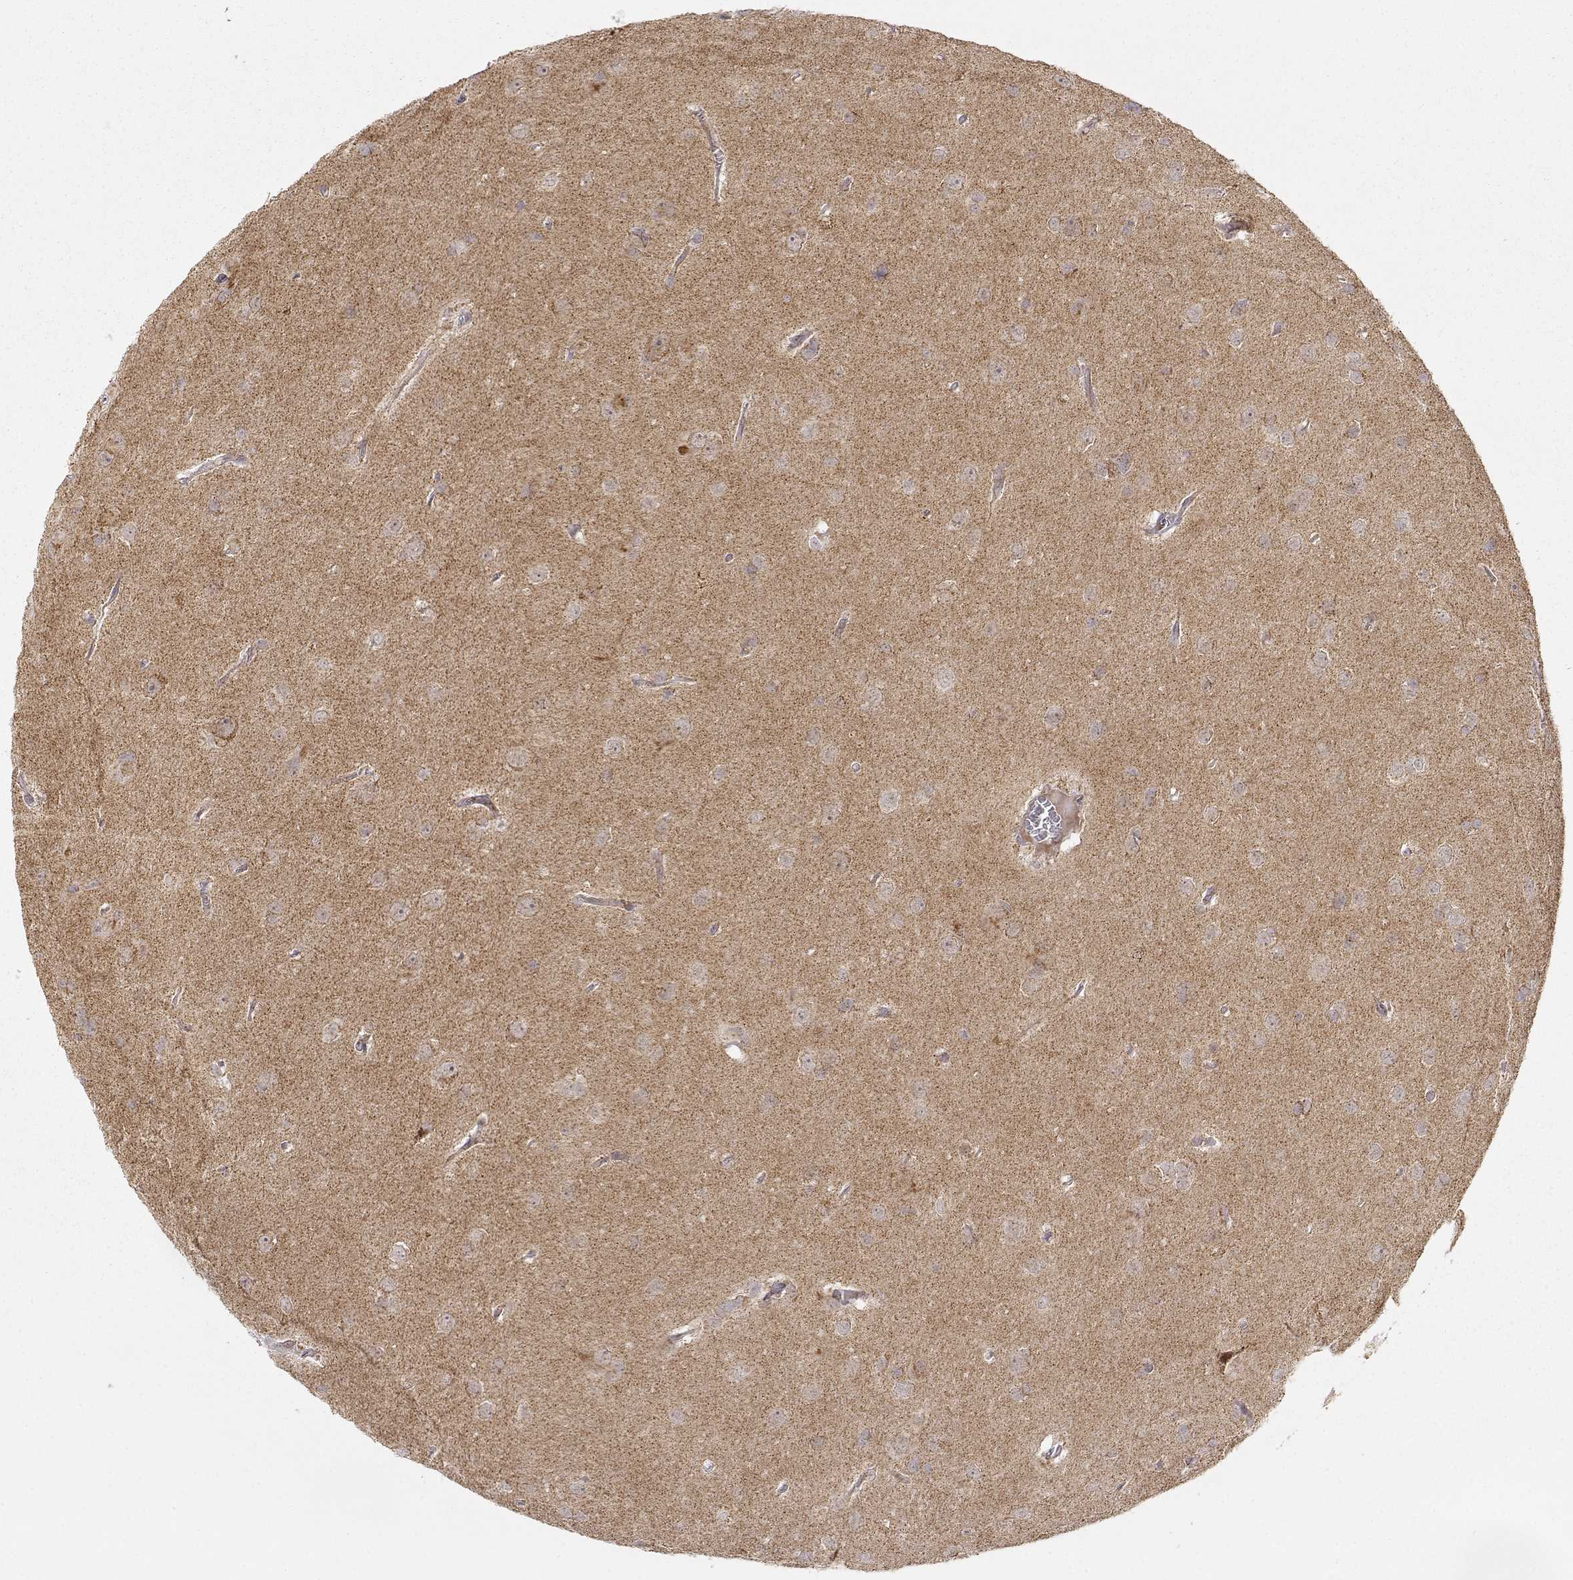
{"staining": {"intensity": "weak", "quantity": ">75%", "location": "cytoplasmic/membranous"}, "tissue": "glioma", "cell_type": "Tumor cells", "image_type": "cancer", "snomed": [{"axis": "morphology", "description": "Glioma, malignant, Low grade"}, {"axis": "topography", "description": "Brain"}], "caption": "Glioma stained for a protein (brown) displays weak cytoplasmic/membranous positive expression in approximately >75% of tumor cells.", "gene": "EXOG", "patient": {"sex": "male", "age": 58}}